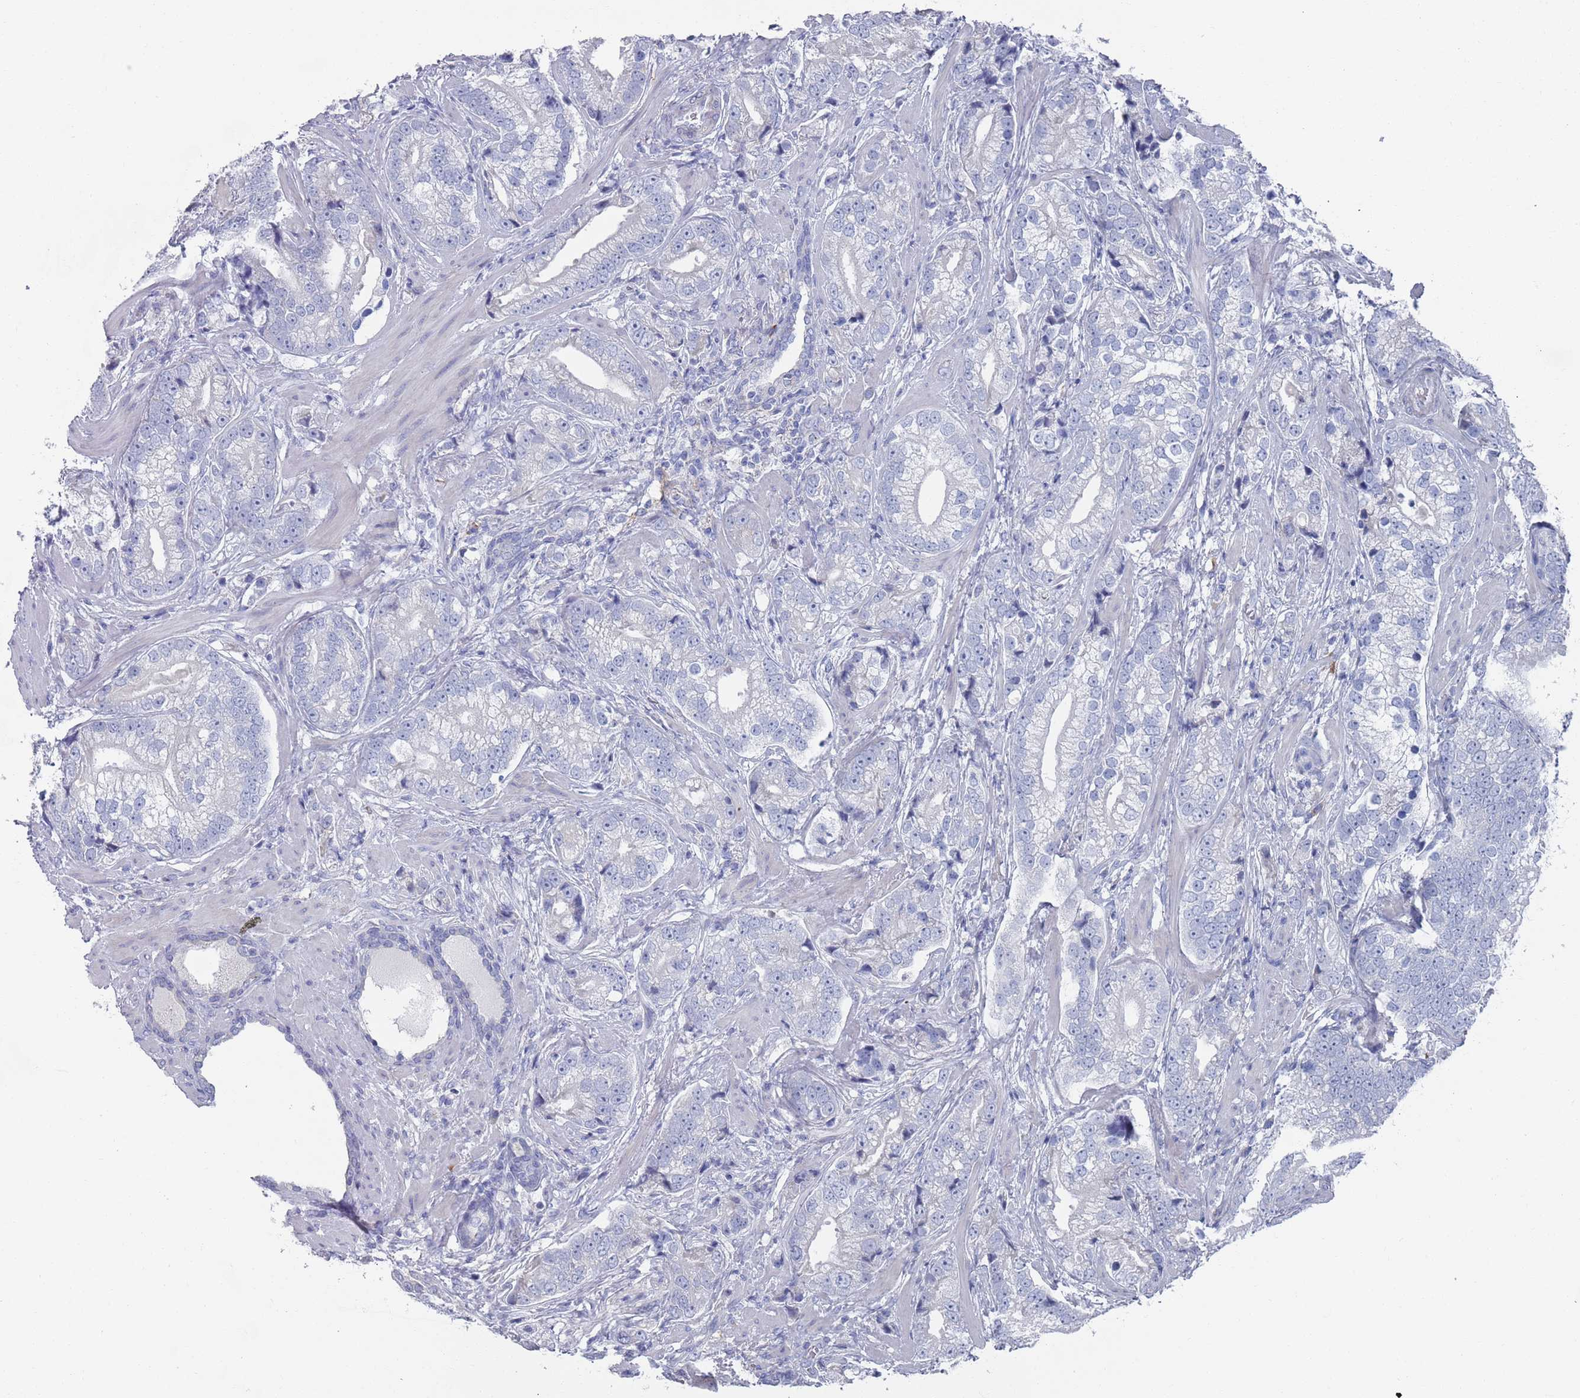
{"staining": {"intensity": "negative", "quantity": "none", "location": "none"}, "tissue": "prostate cancer", "cell_type": "Tumor cells", "image_type": "cancer", "snomed": [{"axis": "morphology", "description": "Adenocarcinoma, High grade"}, {"axis": "topography", "description": "Prostate"}], "caption": "Immunohistochemical staining of adenocarcinoma (high-grade) (prostate) demonstrates no significant expression in tumor cells. (DAB (3,3'-diaminobenzidine) immunohistochemistry visualized using brightfield microscopy, high magnification).", "gene": "MAT1A", "patient": {"sex": "male", "age": 75}}